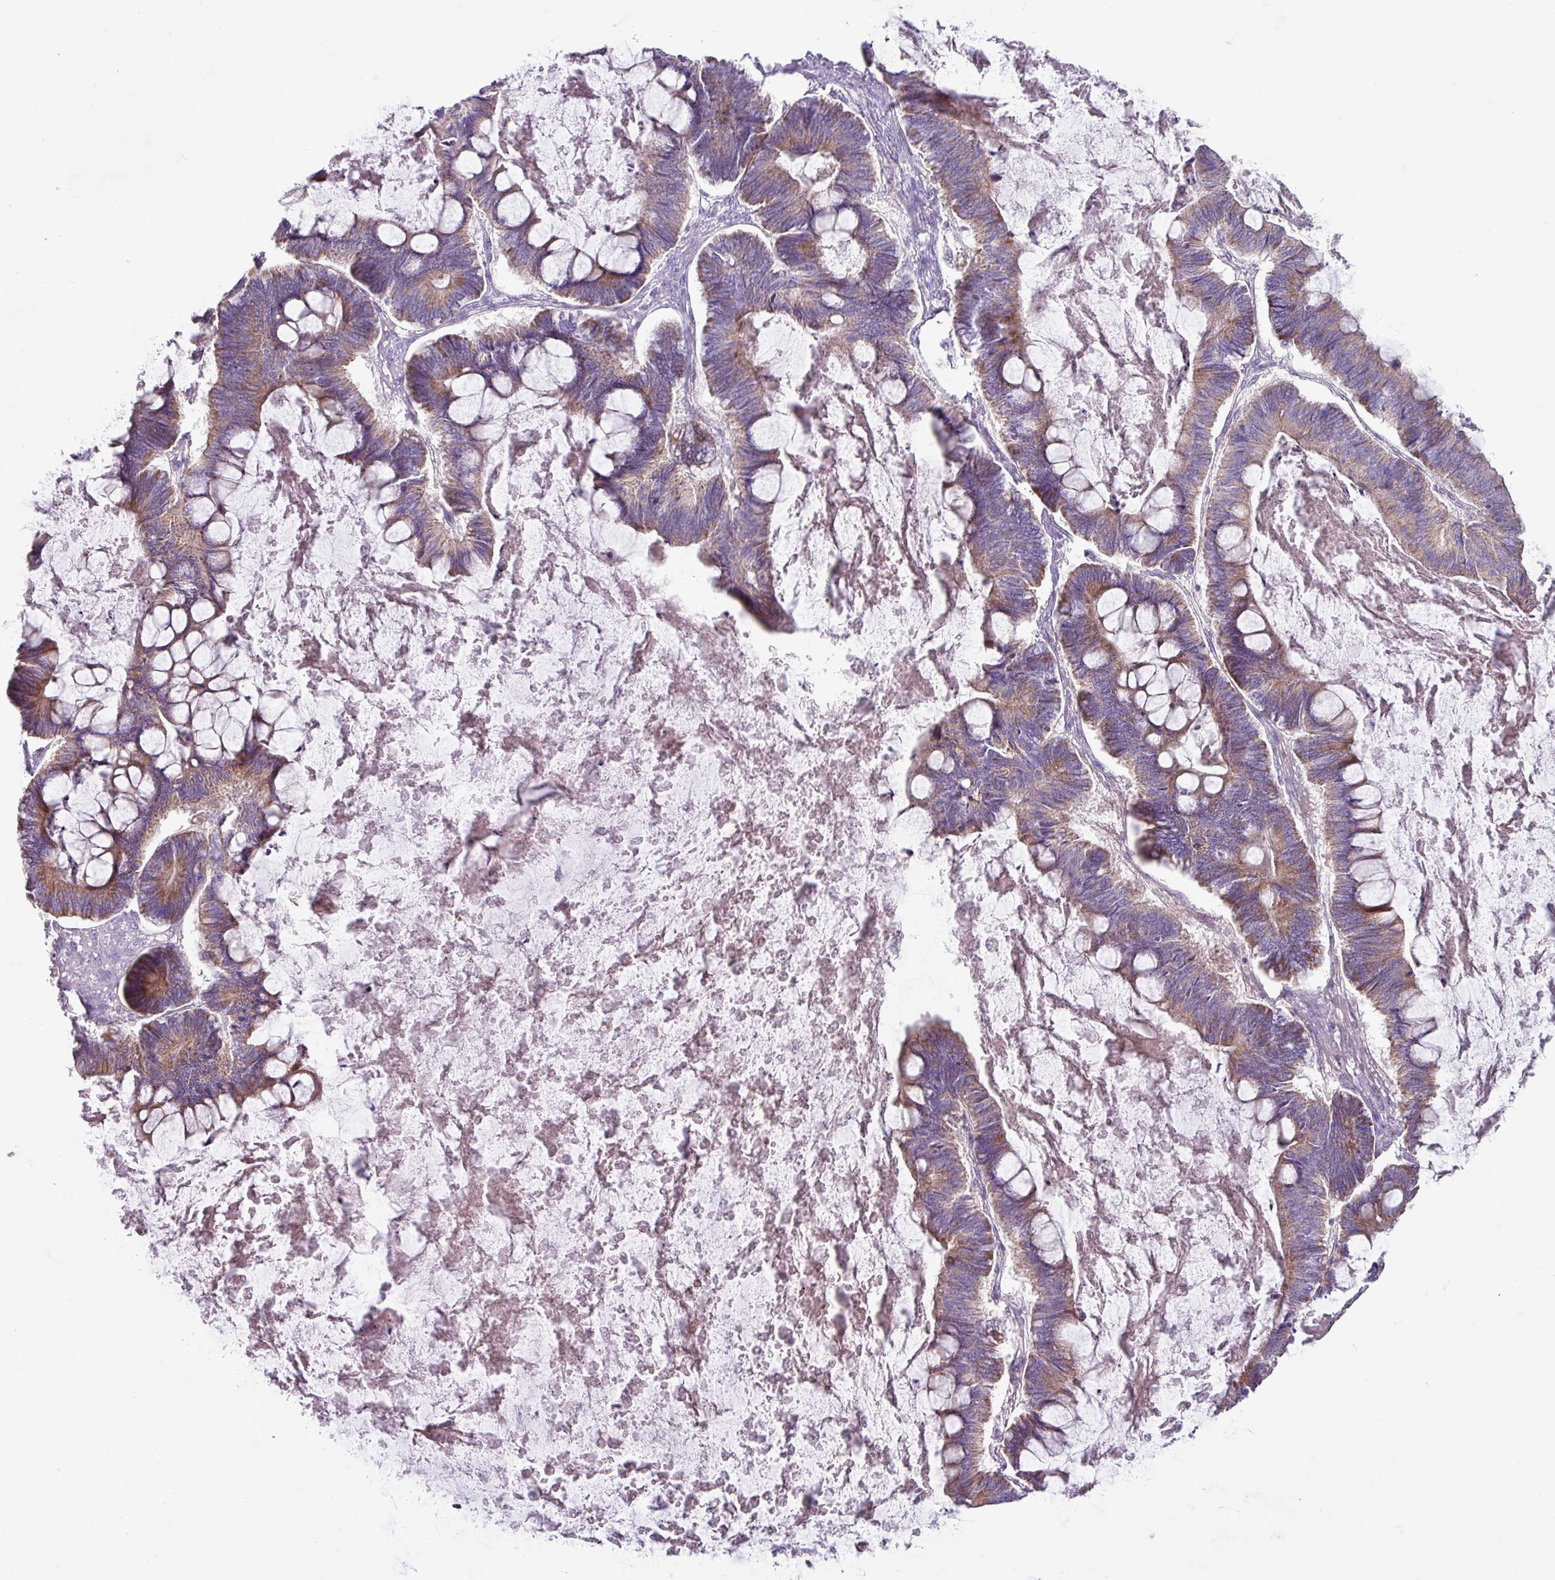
{"staining": {"intensity": "moderate", "quantity": "25%-75%", "location": "cytoplasmic/membranous"}, "tissue": "ovarian cancer", "cell_type": "Tumor cells", "image_type": "cancer", "snomed": [{"axis": "morphology", "description": "Cystadenocarcinoma, mucinous, NOS"}, {"axis": "topography", "description": "Ovary"}], "caption": "Tumor cells demonstrate medium levels of moderate cytoplasmic/membranous expression in approximately 25%-75% of cells in human ovarian cancer.", "gene": "MRRF", "patient": {"sex": "female", "age": 61}}